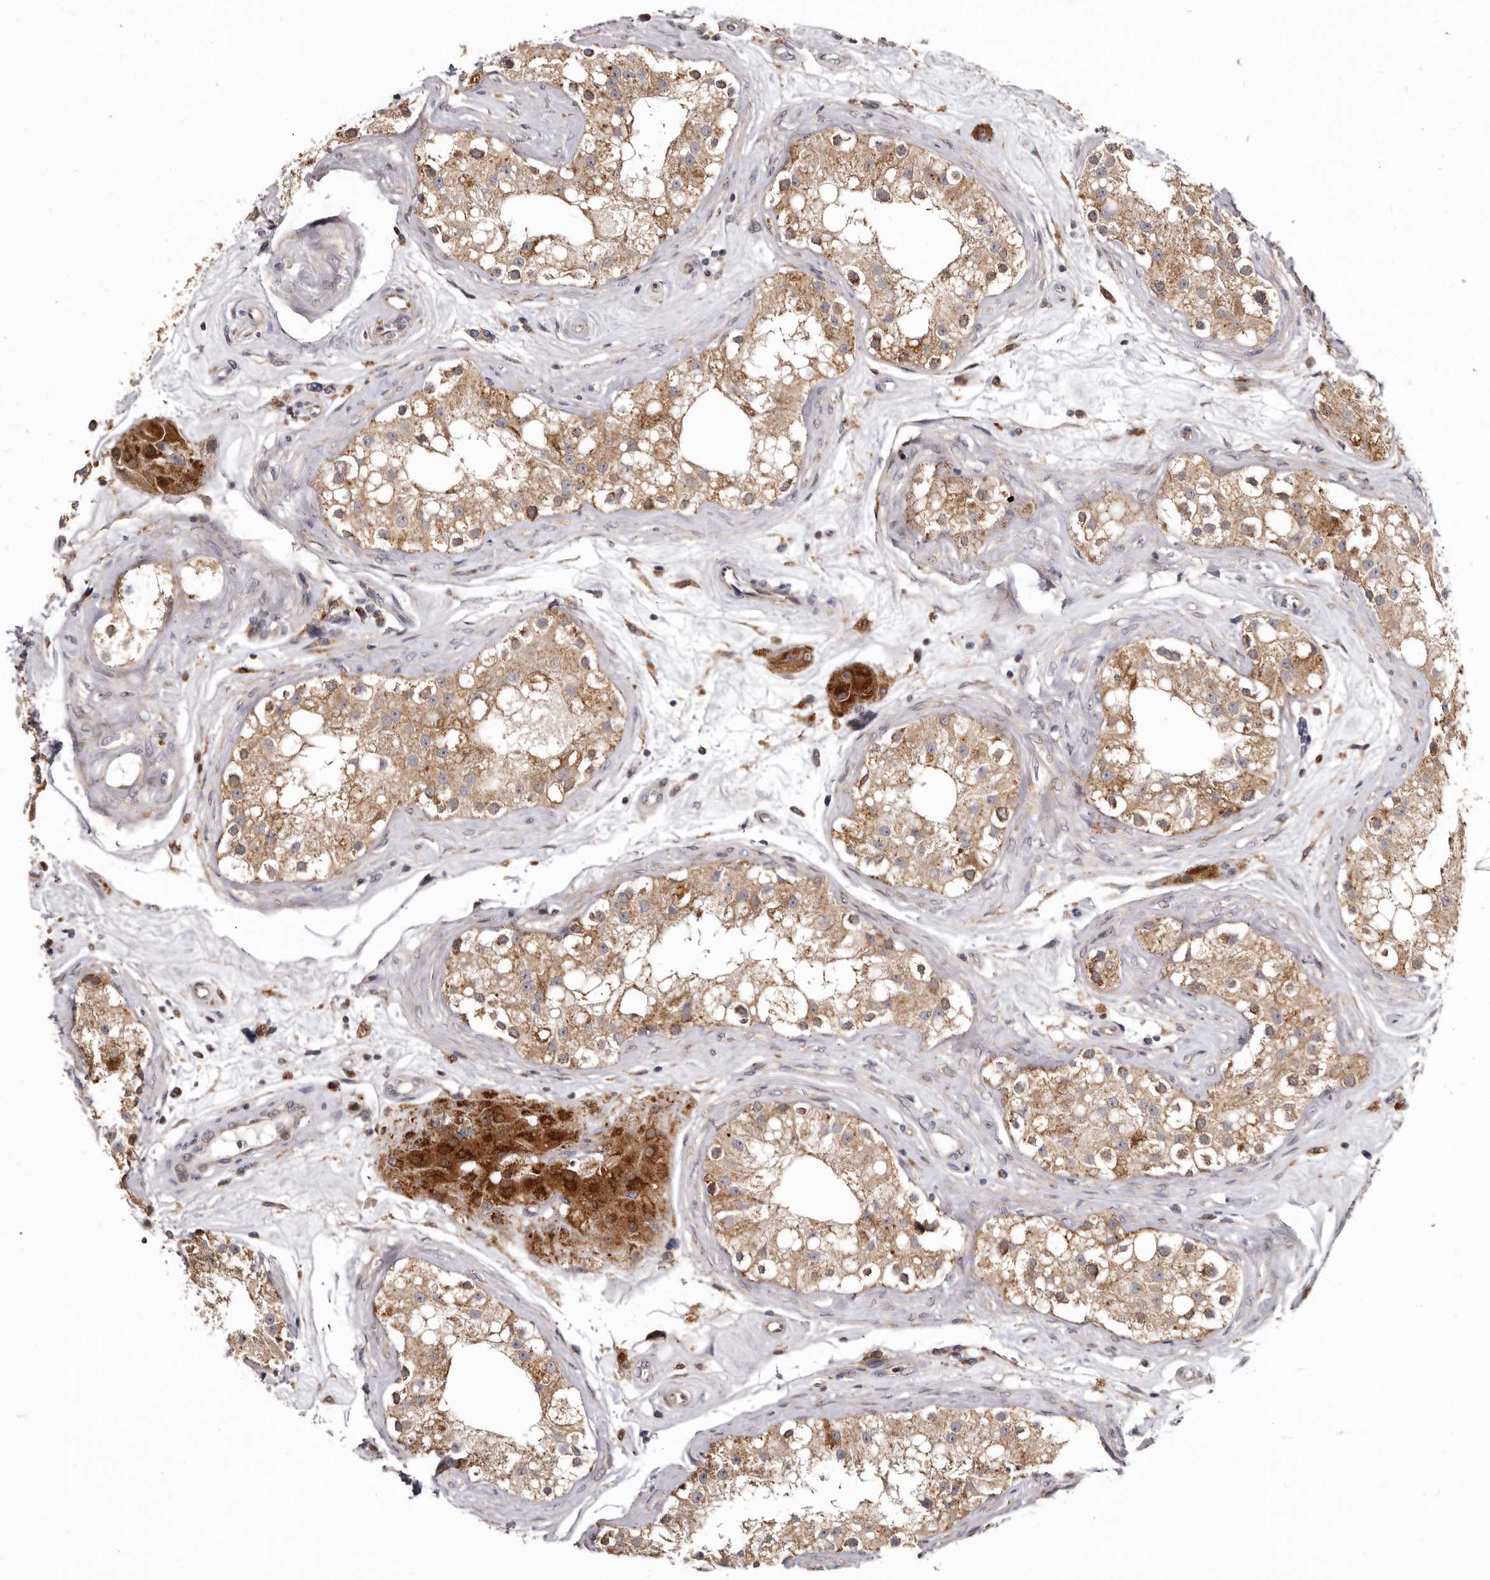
{"staining": {"intensity": "moderate", "quantity": ">75%", "location": "cytoplasmic/membranous"}, "tissue": "testis", "cell_type": "Cells in seminiferous ducts", "image_type": "normal", "snomed": [{"axis": "morphology", "description": "Normal tissue, NOS"}, {"axis": "topography", "description": "Testis"}], "caption": "A photomicrograph of testis stained for a protein reveals moderate cytoplasmic/membranous brown staining in cells in seminiferous ducts. (brown staining indicates protein expression, while blue staining denotes nuclei).", "gene": "SMC4", "patient": {"sex": "male", "age": 84}}